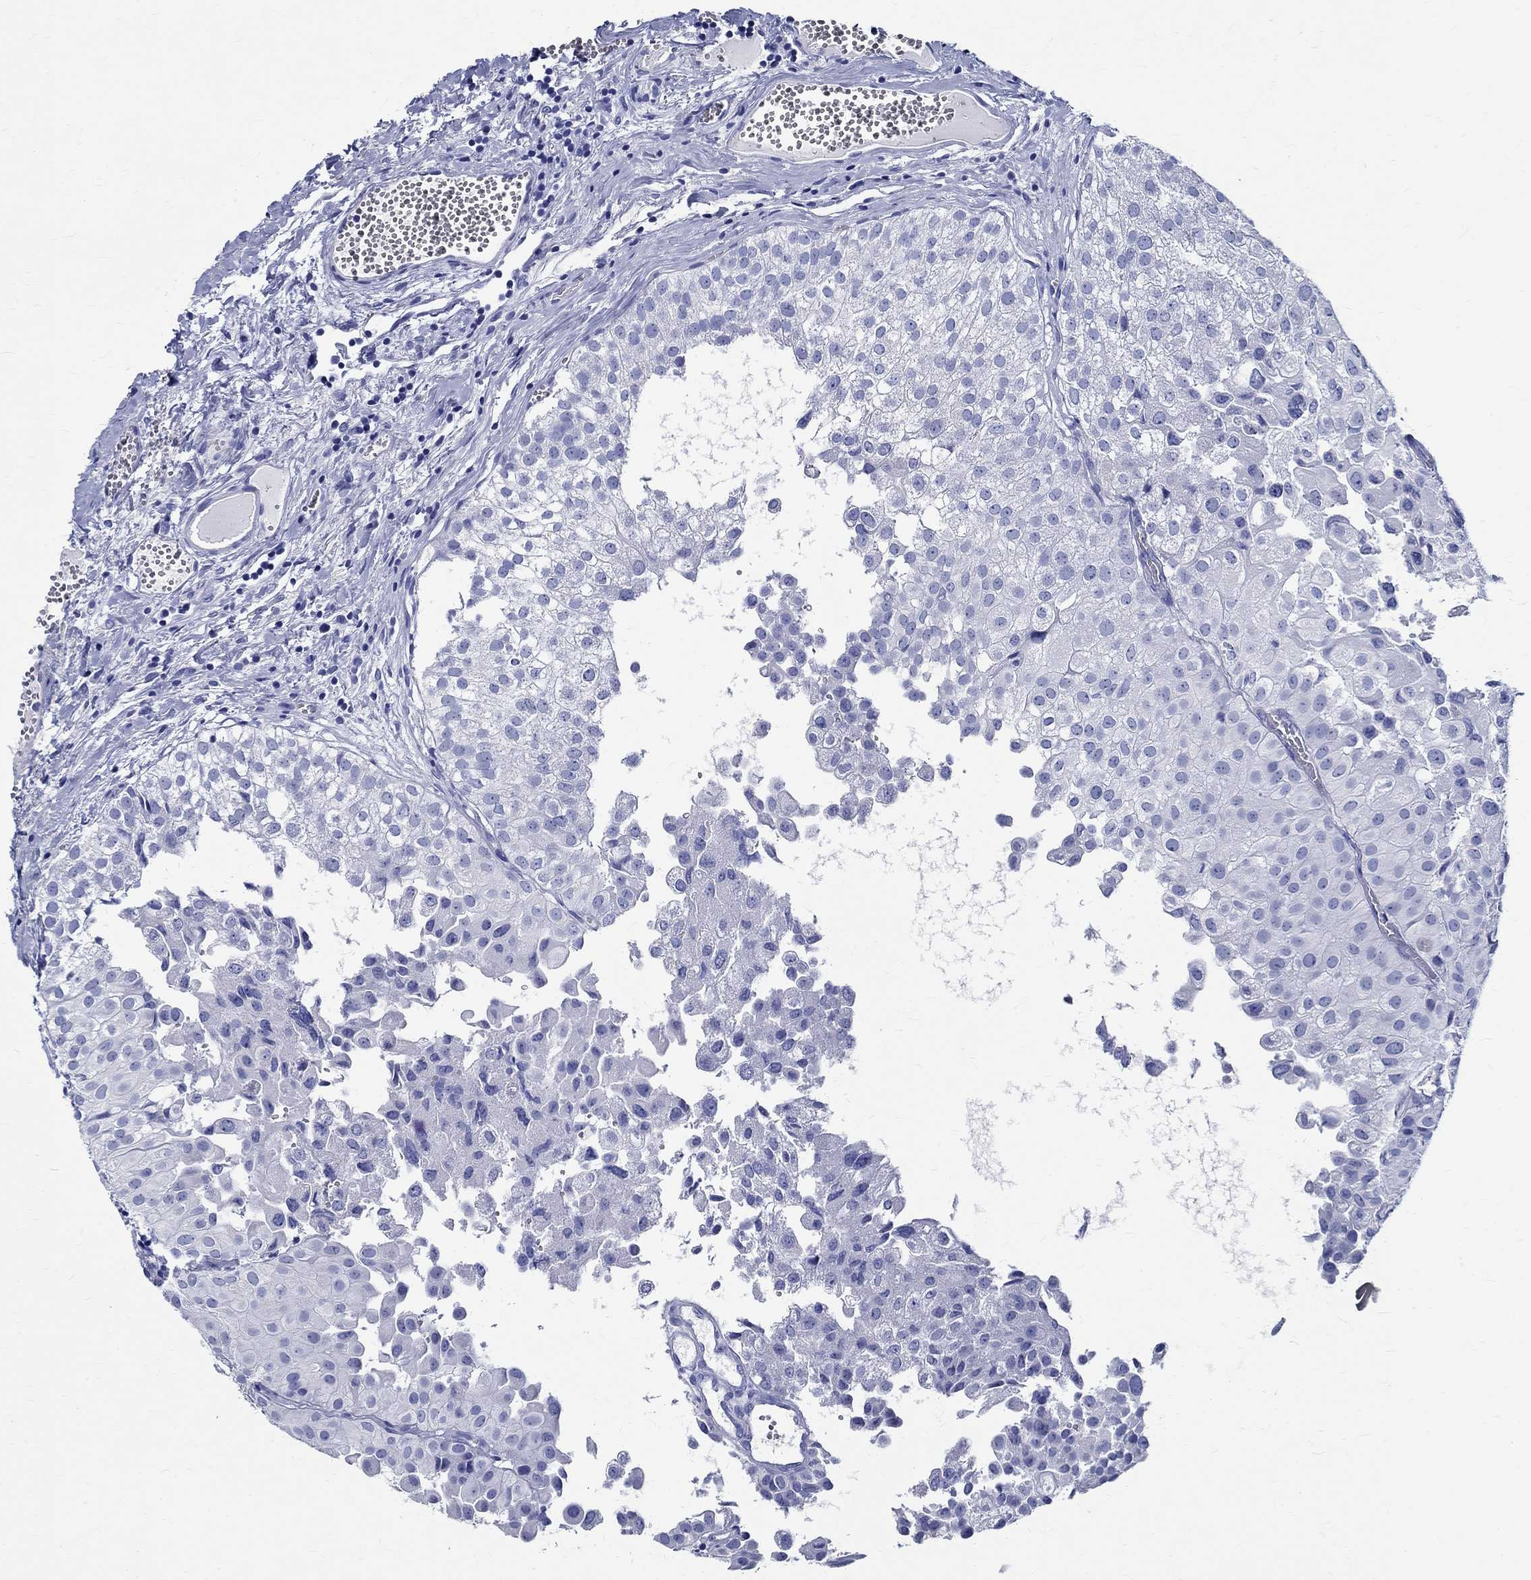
{"staining": {"intensity": "negative", "quantity": "none", "location": "none"}, "tissue": "urothelial cancer", "cell_type": "Tumor cells", "image_type": "cancer", "snomed": [{"axis": "morphology", "description": "Urothelial carcinoma, Low grade"}, {"axis": "topography", "description": "Urinary bladder"}], "caption": "Tumor cells are negative for brown protein staining in urothelial cancer.", "gene": "TSPAN16", "patient": {"sex": "female", "age": 78}}